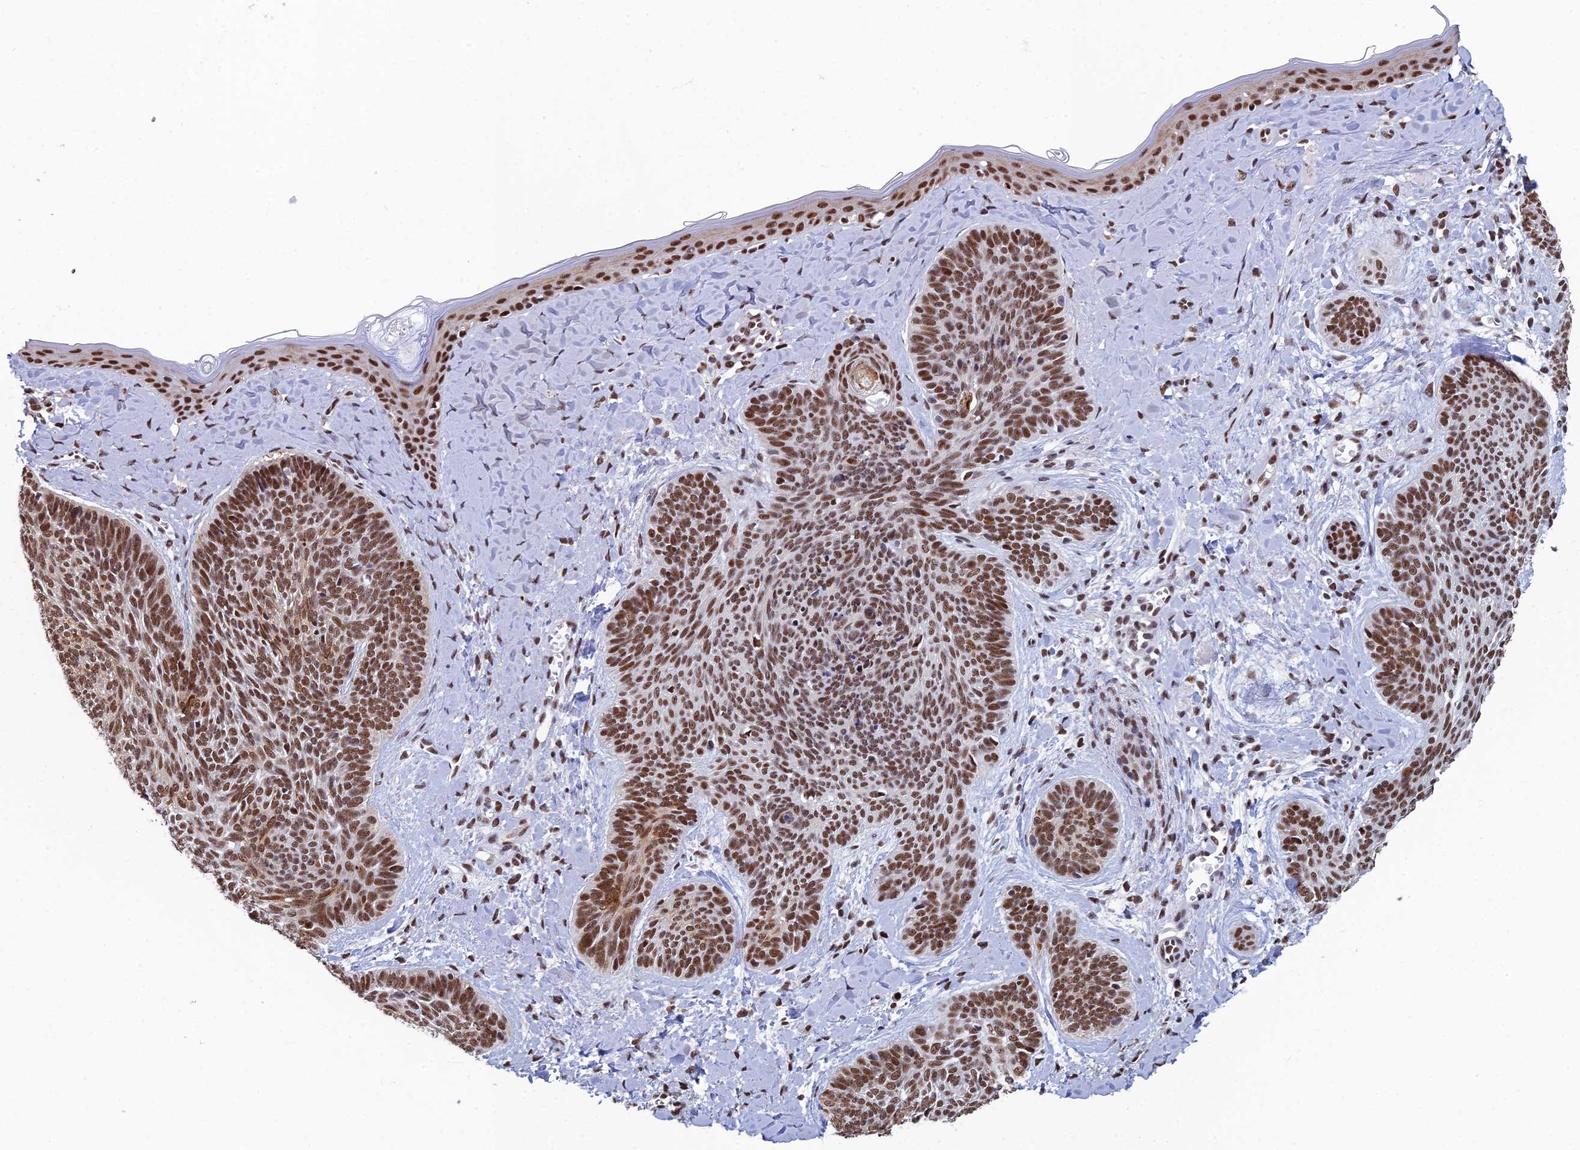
{"staining": {"intensity": "strong", "quantity": ">75%", "location": "nuclear"}, "tissue": "skin cancer", "cell_type": "Tumor cells", "image_type": "cancer", "snomed": [{"axis": "morphology", "description": "Basal cell carcinoma"}, {"axis": "topography", "description": "Skin"}], "caption": "A high-resolution photomicrograph shows IHC staining of skin cancer, which demonstrates strong nuclear positivity in about >75% of tumor cells.", "gene": "SF3B3", "patient": {"sex": "female", "age": 81}}